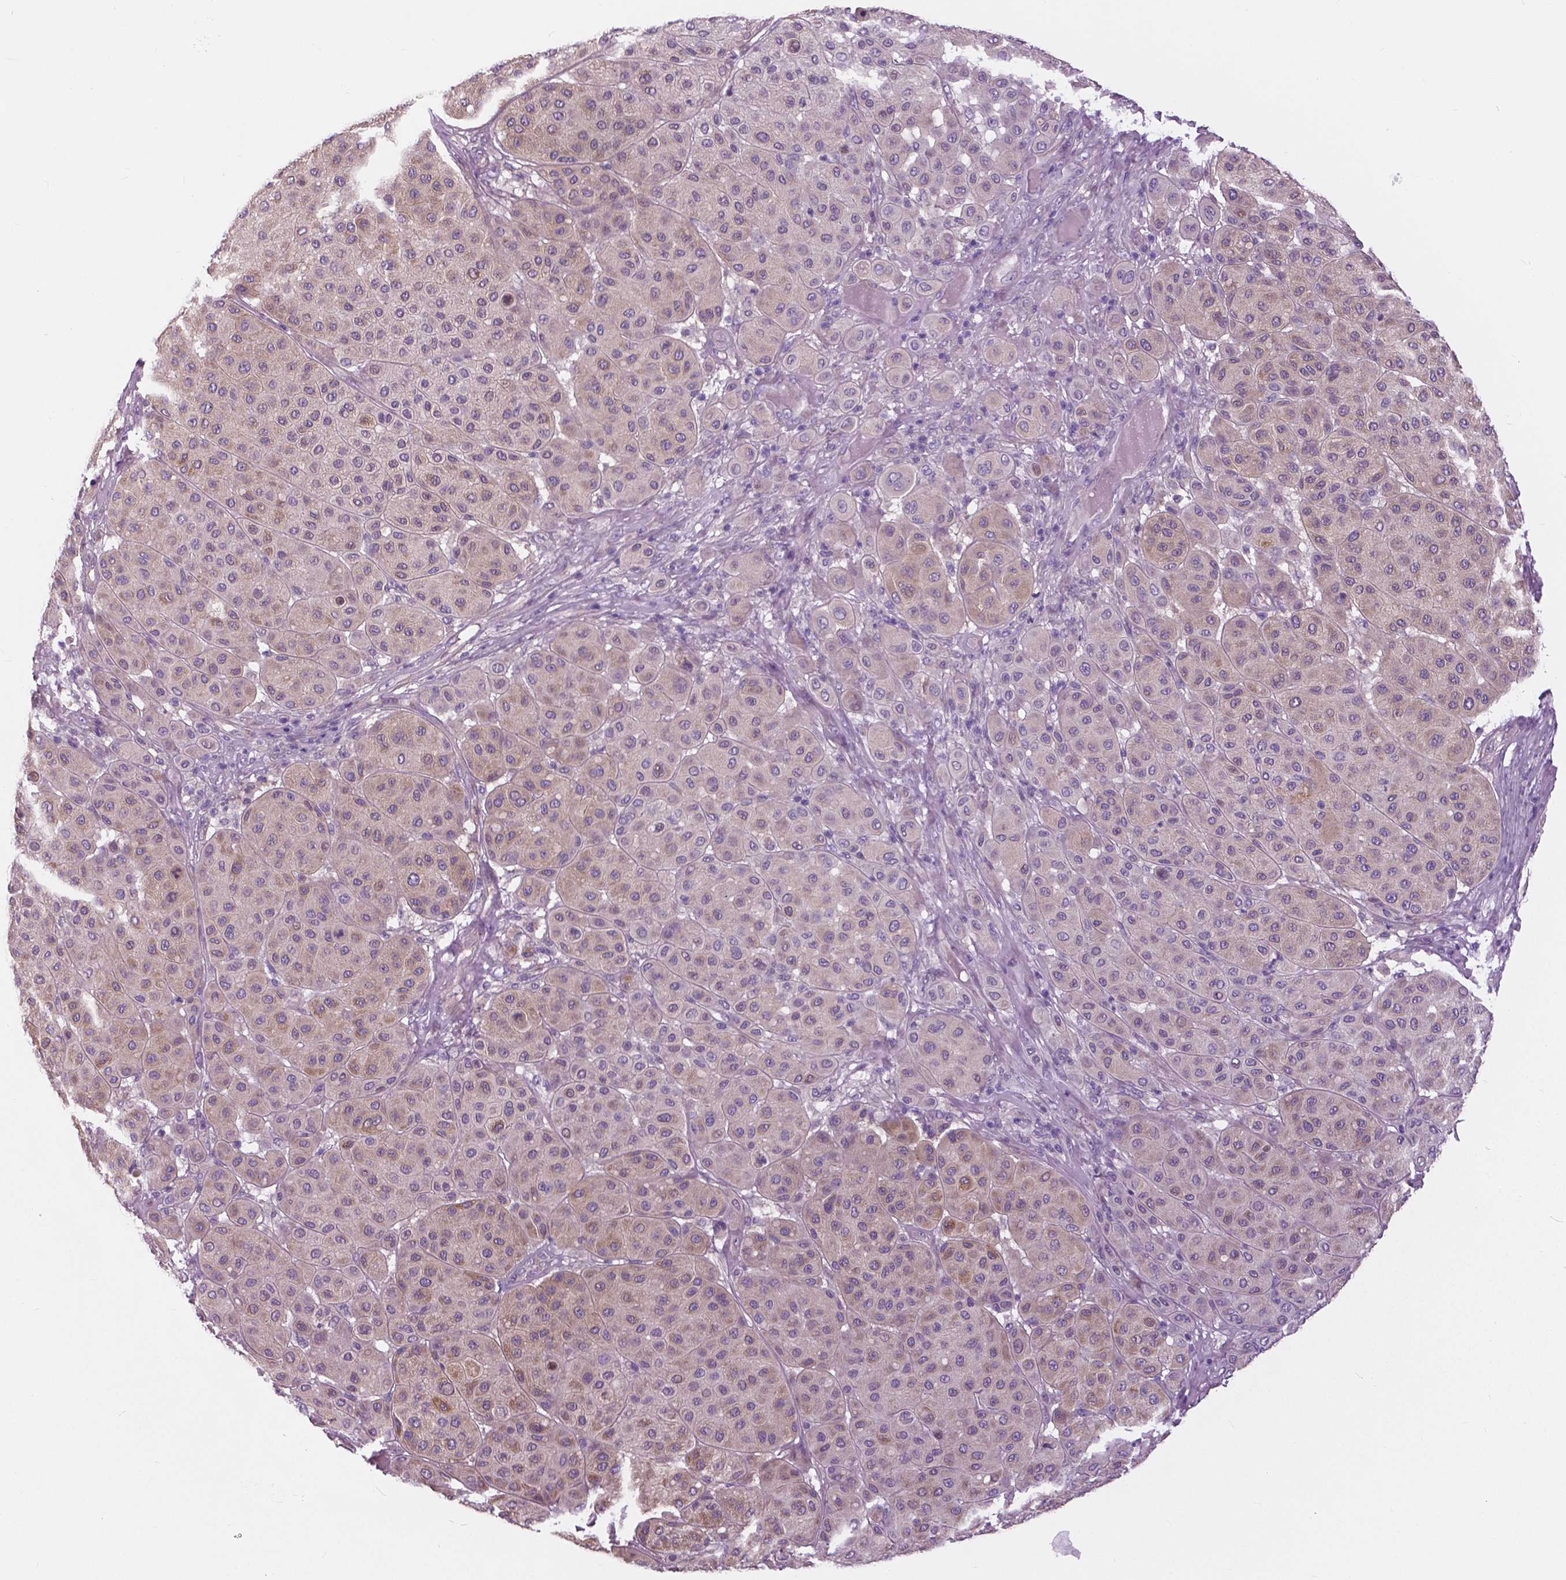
{"staining": {"intensity": "weak", "quantity": "<25%", "location": "cytoplasmic/membranous"}, "tissue": "melanoma", "cell_type": "Tumor cells", "image_type": "cancer", "snomed": [{"axis": "morphology", "description": "Malignant melanoma, Metastatic site"}, {"axis": "topography", "description": "Smooth muscle"}], "caption": "Human melanoma stained for a protein using IHC exhibits no positivity in tumor cells.", "gene": "SERPINI1", "patient": {"sex": "male", "age": 41}}